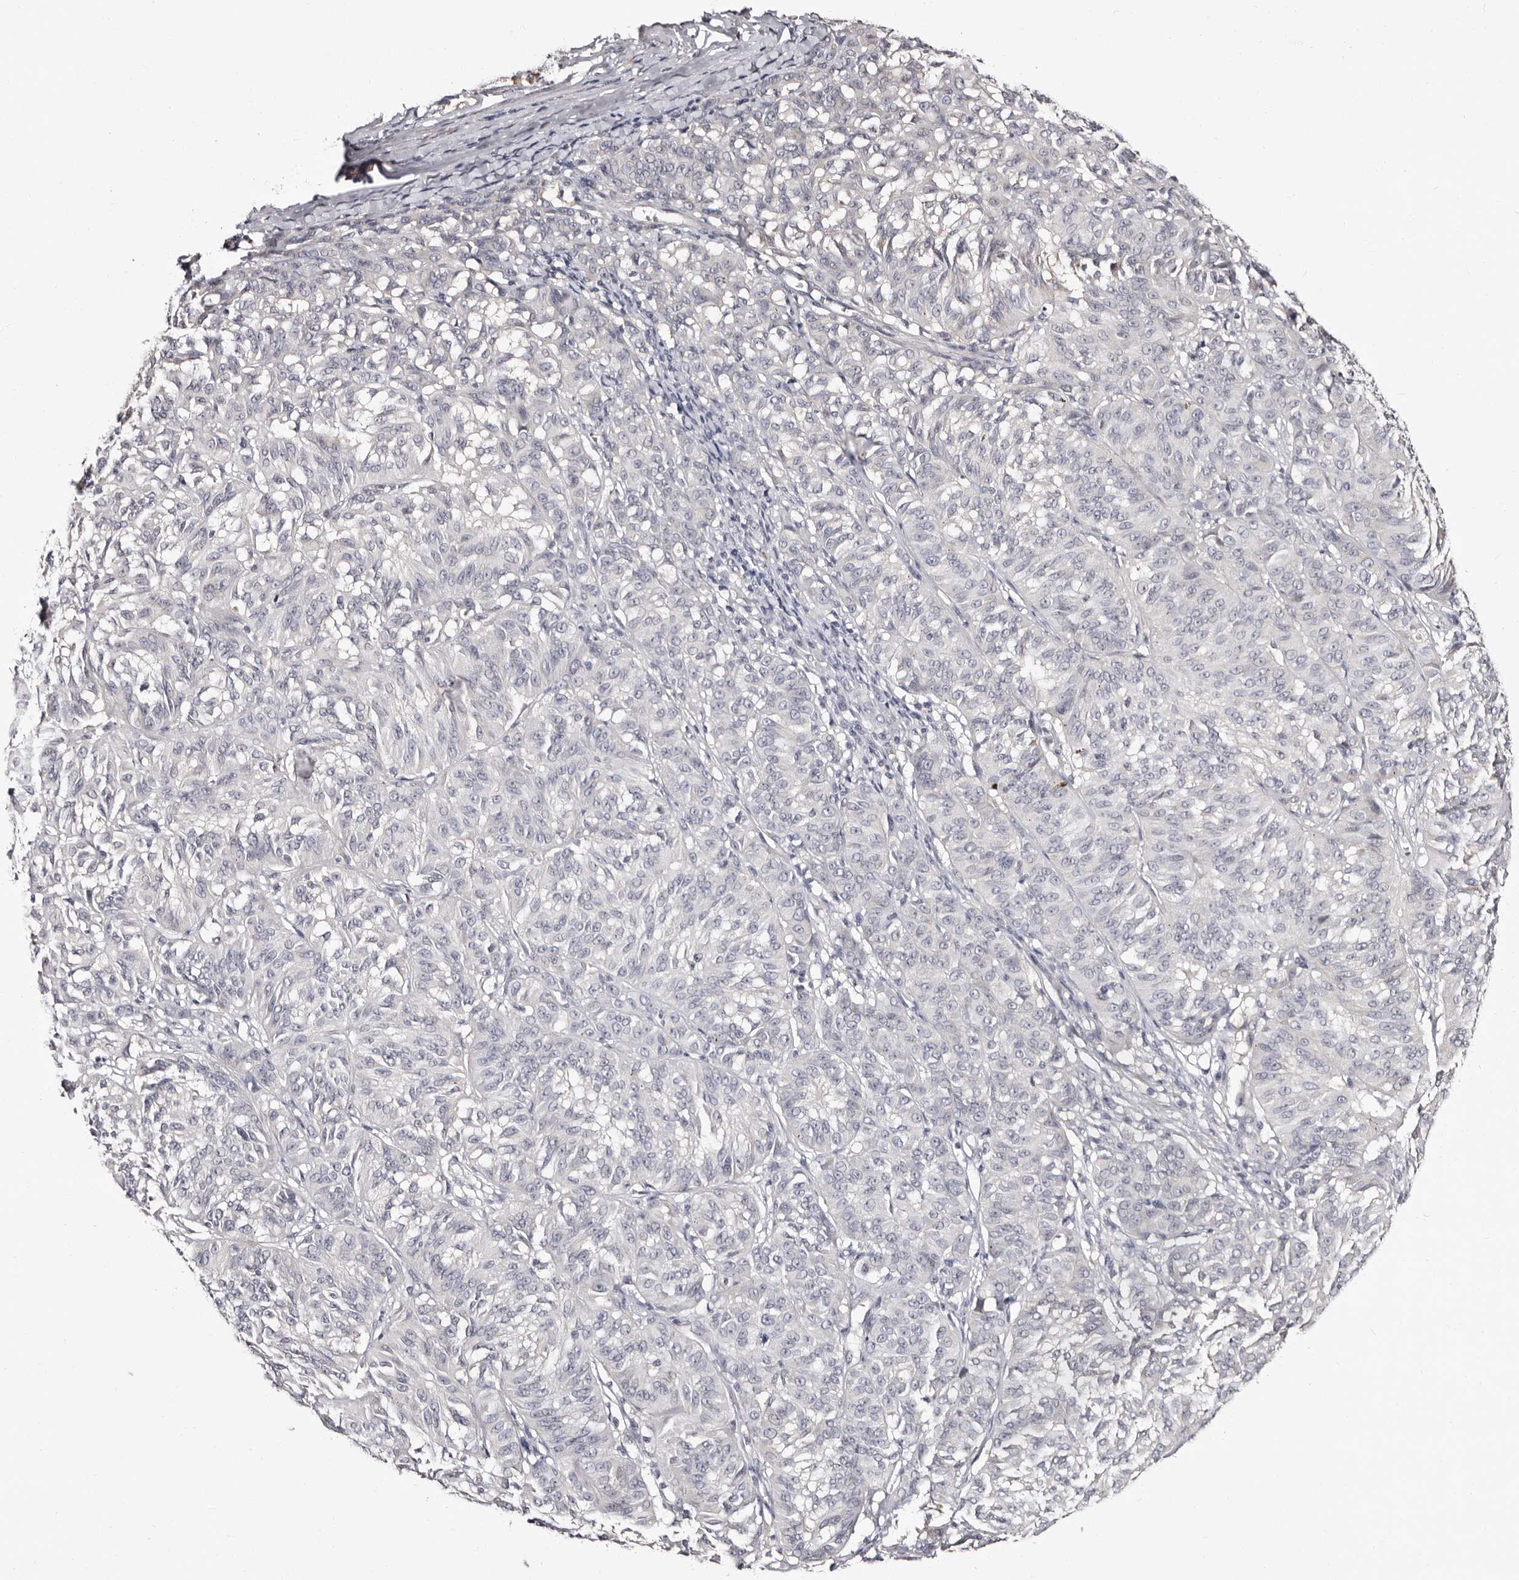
{"staining": {"intensity": "negative", "quantity": "none", "location": "none"}, "tissue": "melanoma", "cell_type": "Tumor cells", "image_type": "cancer", "snomed": [{"axis": "morphology", "description": "Malignant melanoma, NOS"}, {"axis": "topography", "description": "Skin"}], "caption": "Tumor cells are negative for brown protein staining in melanoma.", "gene": "BPGM", "patient": {"sex": "female", "age": 72}}